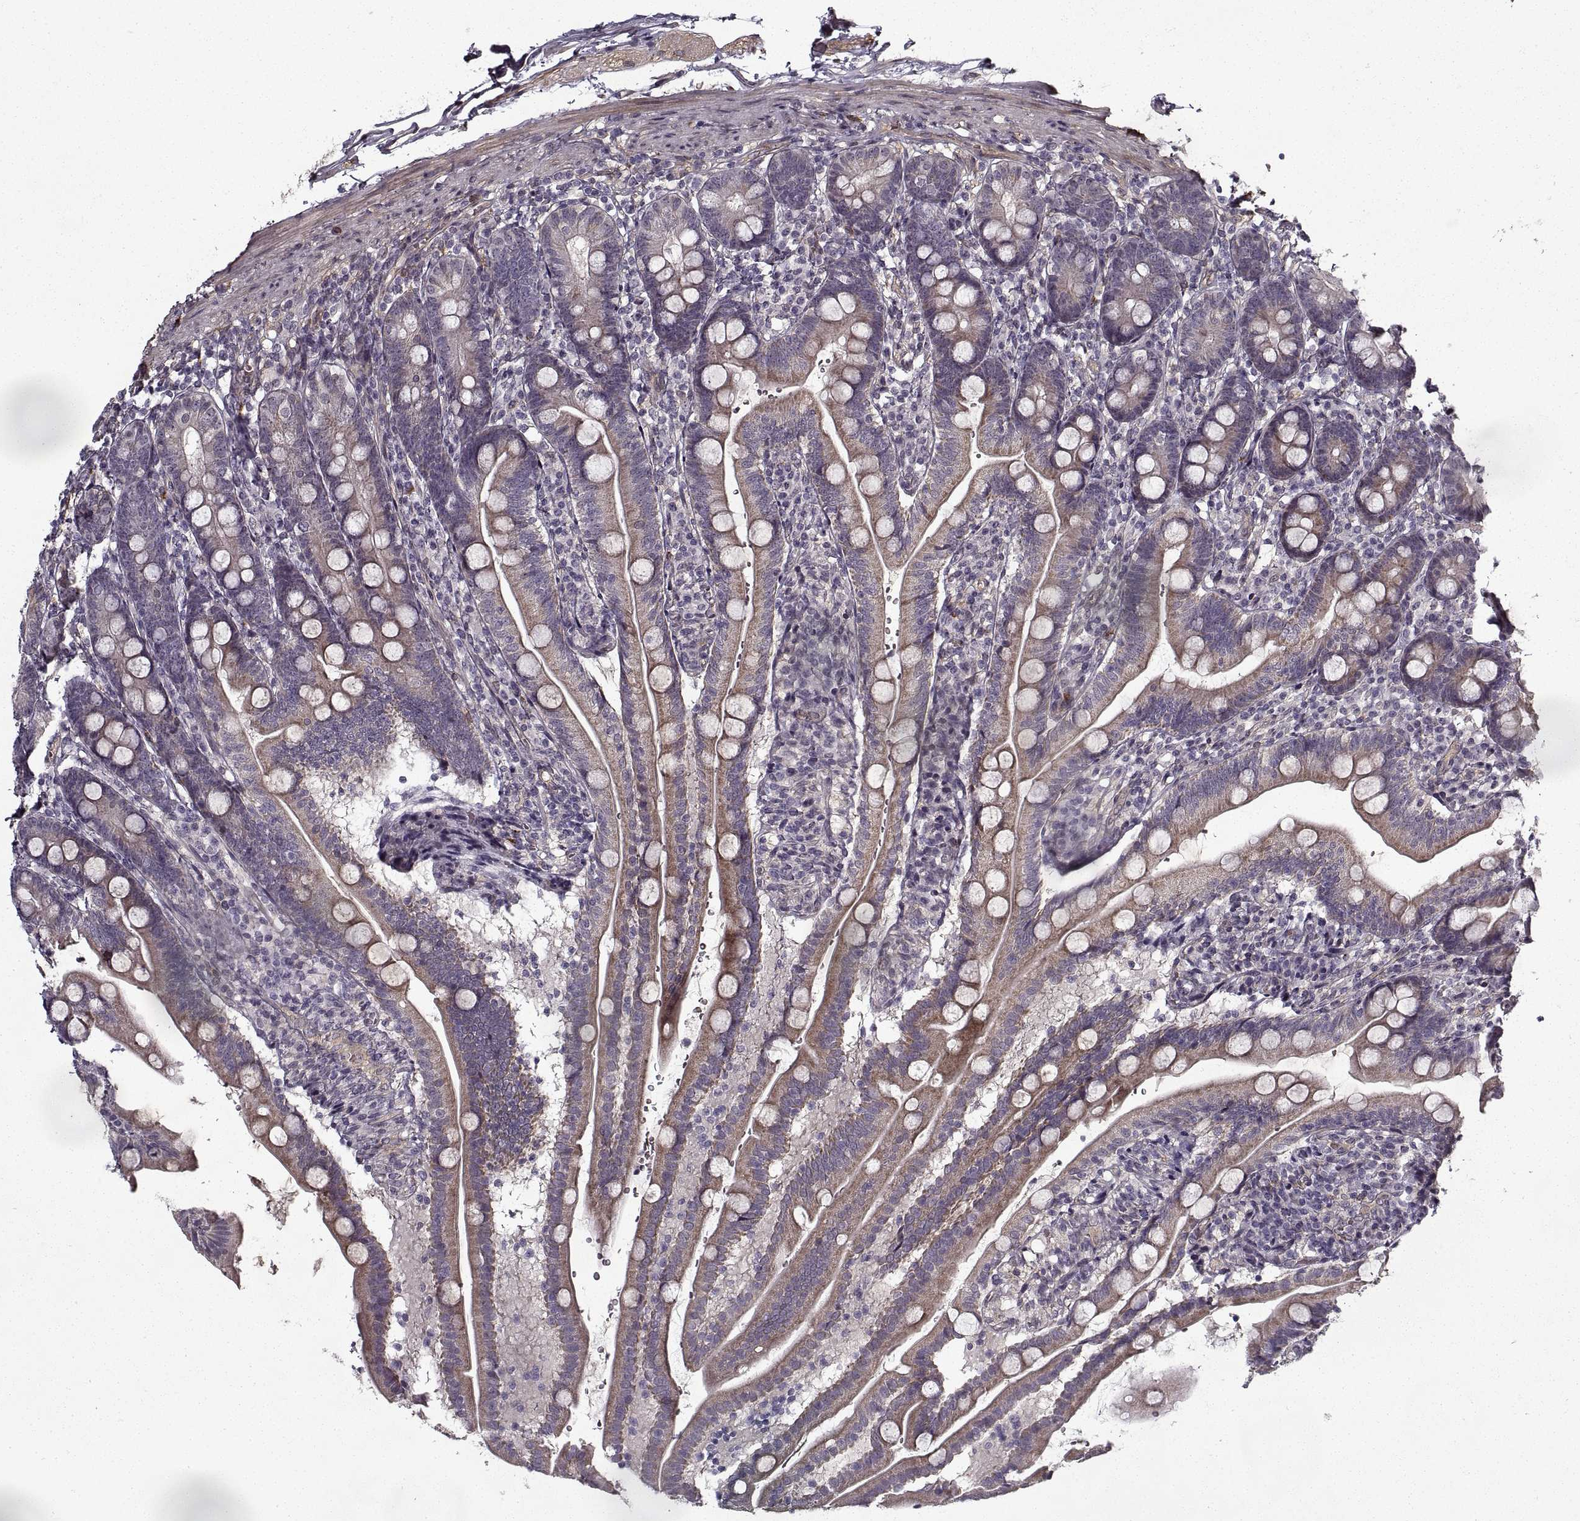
{"staining": {"intensity": "negative", "quantity": "none", "location": "none"}, "tissue": "duodenum", "cell_type": "Glandular cells", "image_type": "normal", "snomed": [{"axis": "morphology", "description": "Normal tissue, NOS"}, {"axis": "topography", "description": "Duodenum"}], "caption": "Immunohistochemistry (IHC) of unremarkable duodenum displays no expression in glandular cells.", "gene": "LAMB2", "patient": {"sex": "female", "age": 67}}